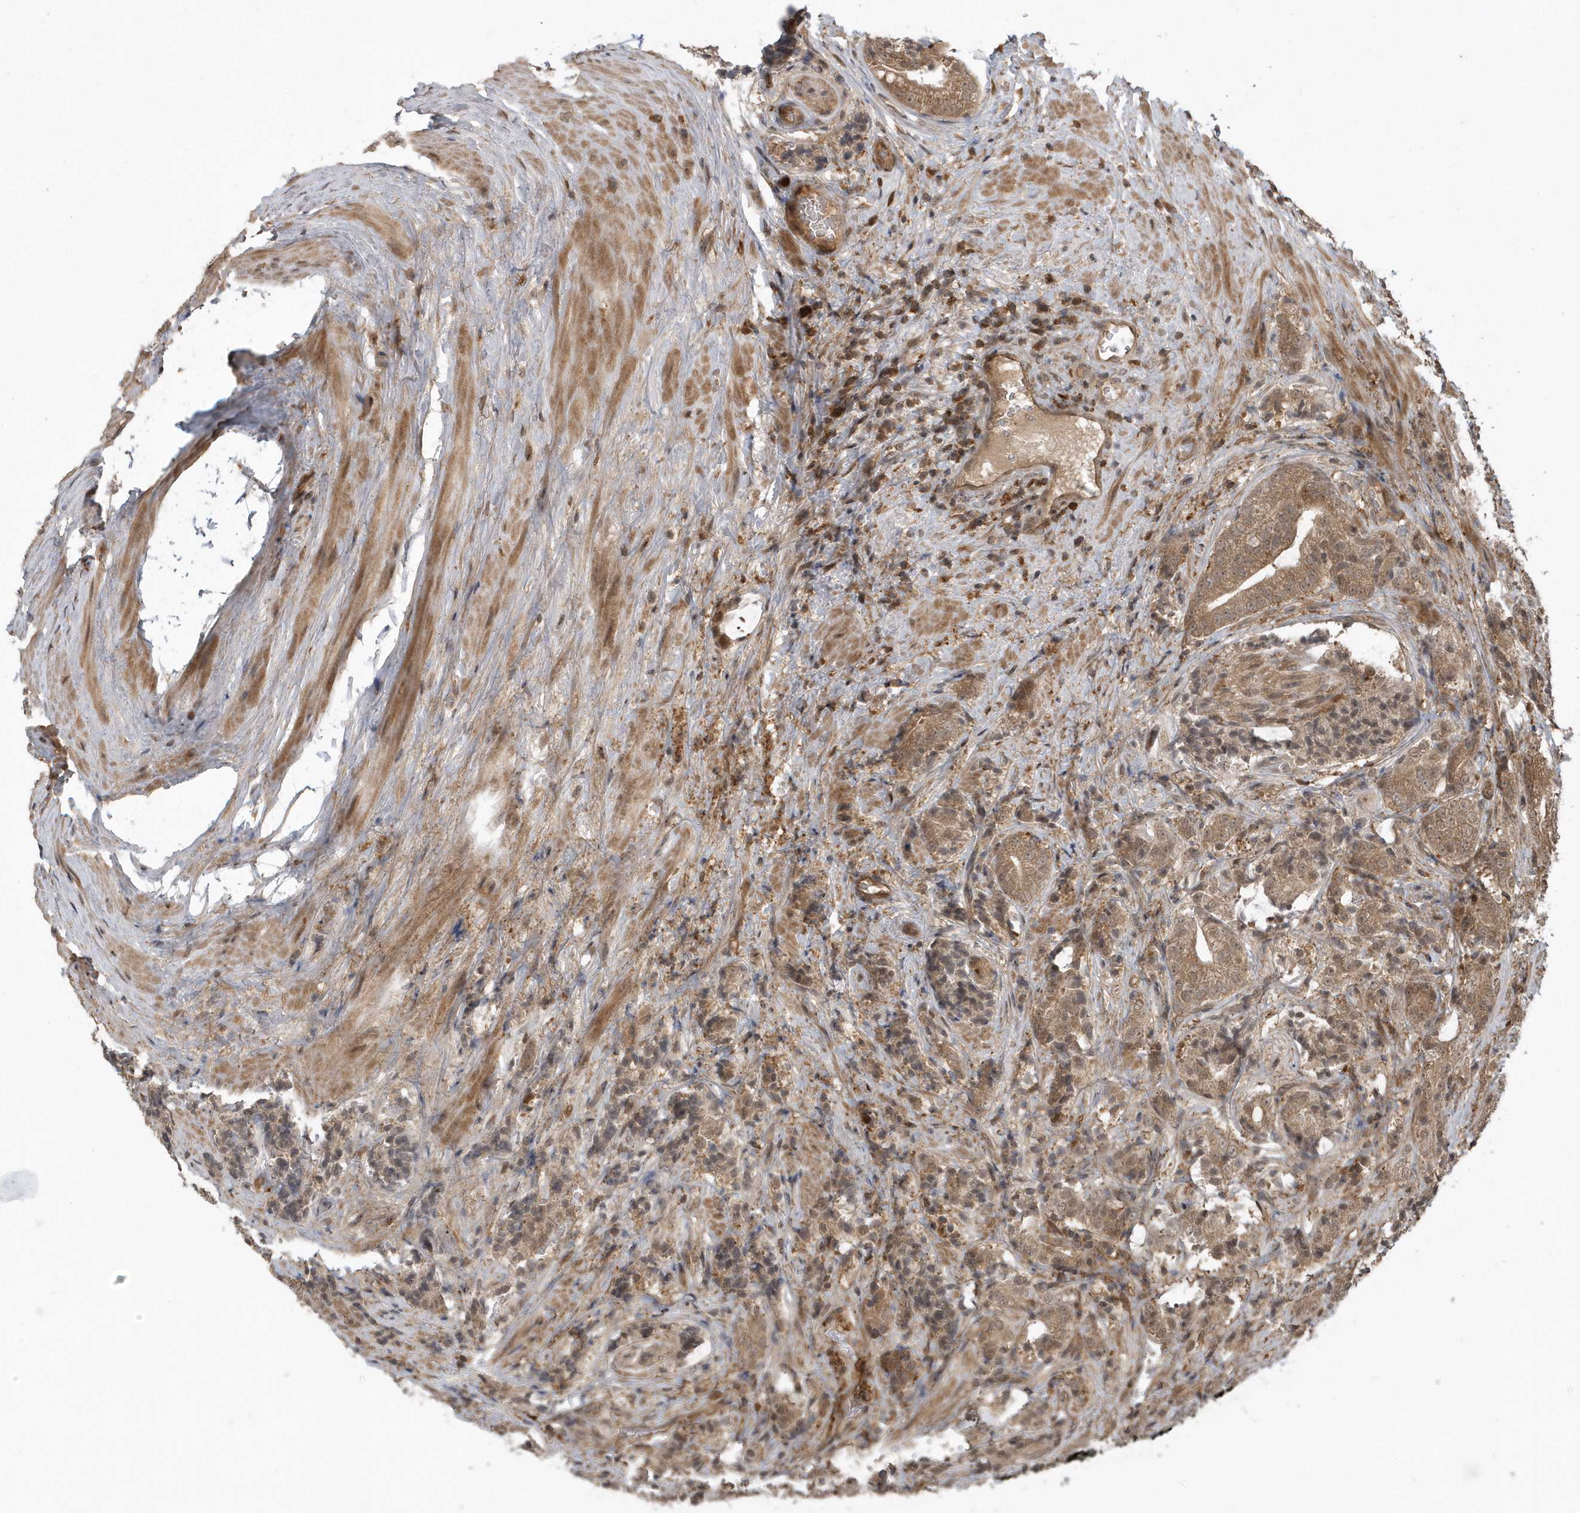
{"staining": {"intensity": "moderate", "quantity": ">75%", "location": "cytoplasmic/membranous"}, "tissue": "prostate cancer", "cell_type": "Tumor cells", "image_type": "cancer", "snomed": [{"axis": "morphology", "description": "Adenocarcinoma, High grade"}, {"axis": "topography", "description": "Prostate"}], "caption": "A high-resolution micrograph shows IHC staining of prostate adenocarcinoma (high-grade), which demonstrates moderate cytoplasmic/membranous positivity in about >75% of tumor cells.", "gene": "LACC1", "patient": {"sex": "male", "age": 57}}